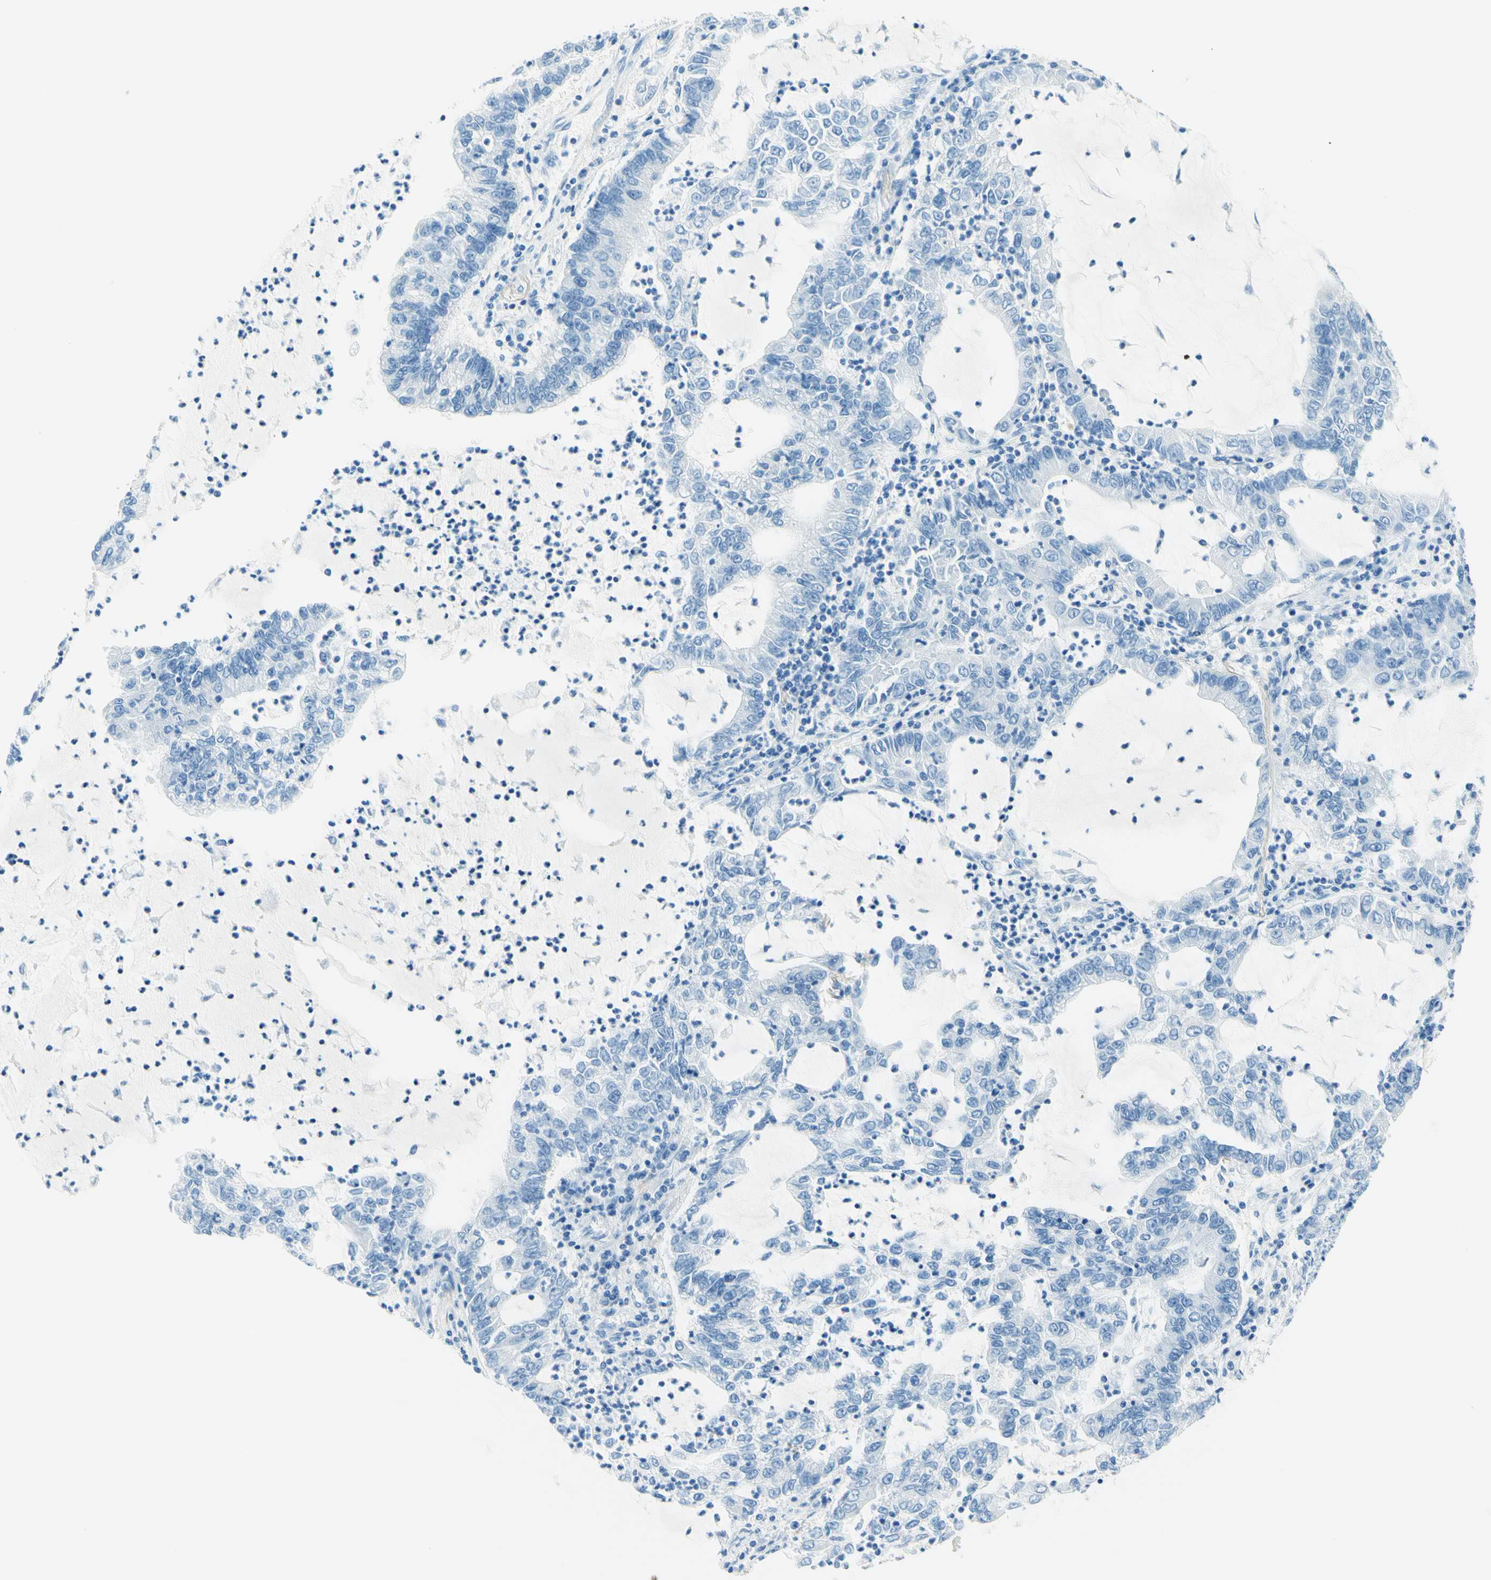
{"staining": {"intensity": "negative", "quantity": "none", "location": "none"}, "tissue": "lung cancer", "cell_type": "Tumor cells", "image_type": "cancer", "snomed": [{"axis": "morphology", "description": "Adenocarcinoma, NOS"}, {"axis": "topography", "description": "Lung"}], "caption": "IHC of lung cancer (adenocarcinoma) demonstrates no positivity in tumor cells.", "gene": "MFAP5", "patient": {"sex": "female", "age": 51}}